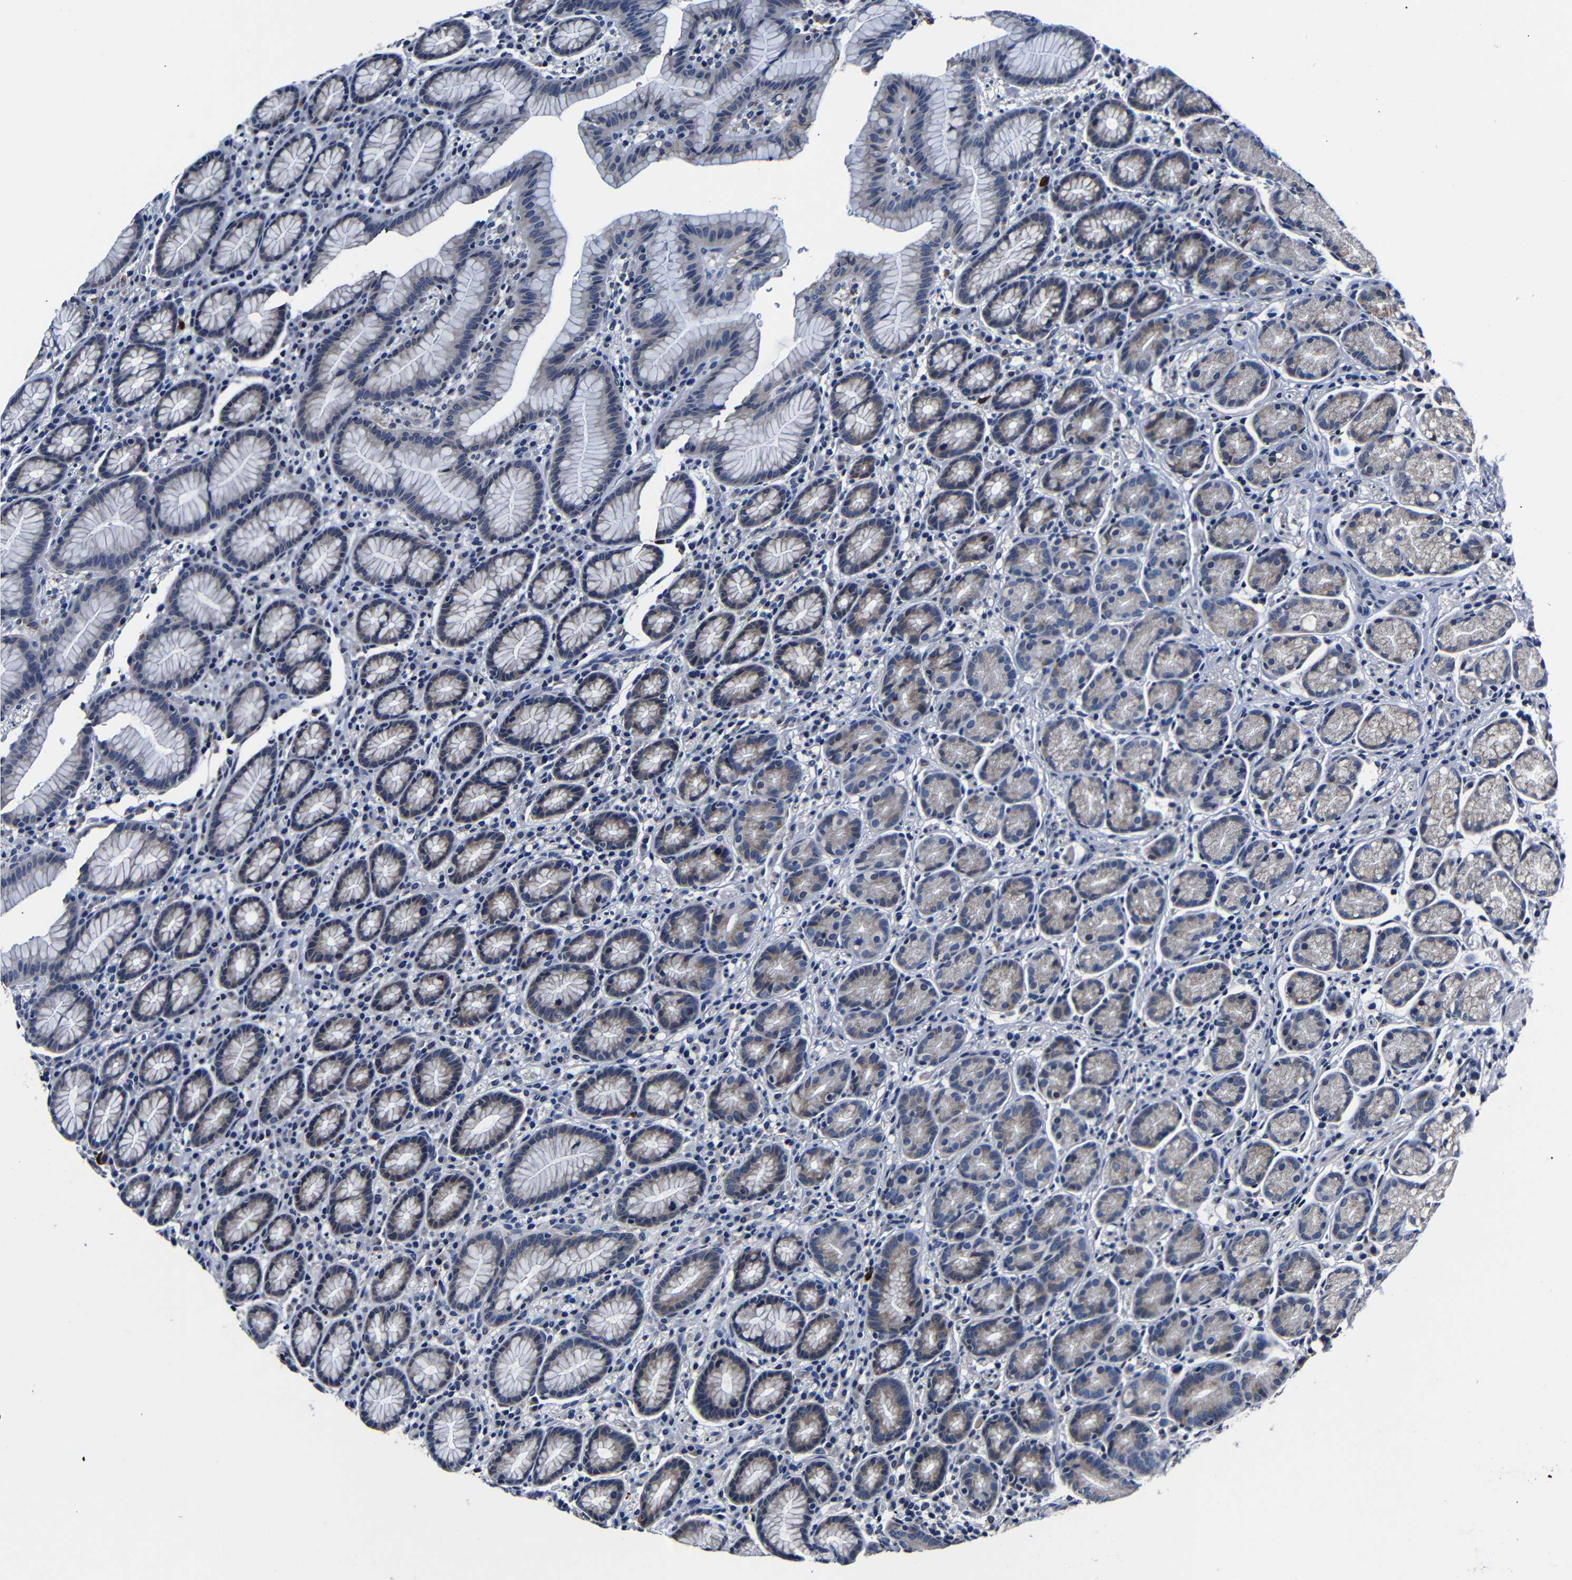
{"staining": {"intensity": "weak", "quantity": "25%-75%", "location": "cytoplasmic/membranous"}, "tissue": "stomach", "cell_type": "Glandular cells", "image_type": "normal", "snomed": [{"axis": "morphology", "description": "Normal tissue, NOS"}, {"axis": "topography", "description": "Stomach, lower"}], "caption": "Glandular cells demonstrate low levels of weak cytoplasmic/membranous staining in about 25%-75% of cells in unremarkable human stomach.", "gene": "DEPP1", "patient": {"sex": "male", "age": 52}}